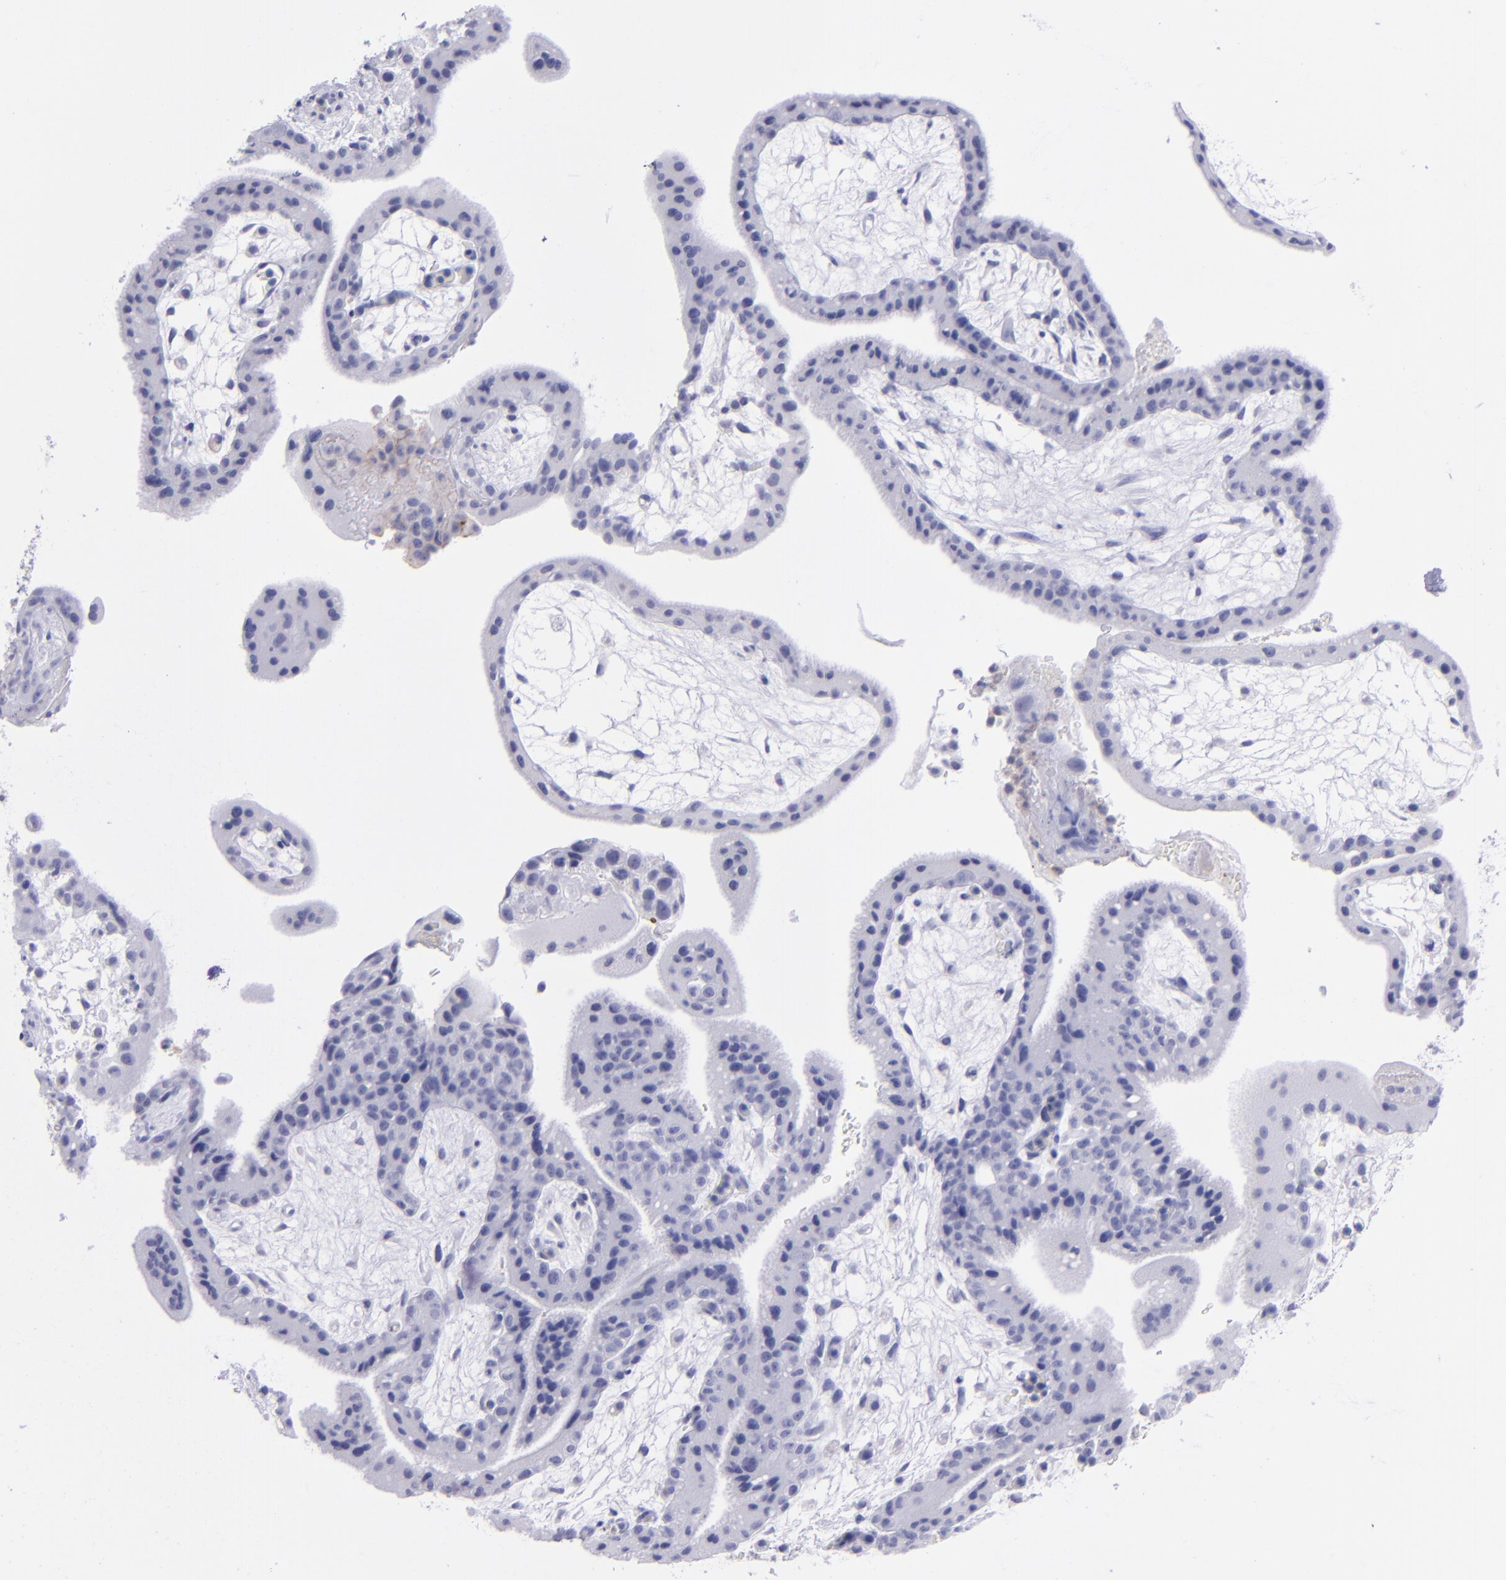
{"staining": {"intensity": "negative", "quantity": "none", "location": "none"}, "tissue": "placenta", "cell_type": "Trophoblastic cells", "image_type": "normal", "snomed": [{"axis": "morphology", "description": "Normal tissue, NOS"}, {"axis": "topography", "description": "Placenta"}], "caption": "Human placenta stained for a protein using immunohistochemistry (IHC) shows no expression in trophoblastic cells.", "gene": "CD37", "patient": {"sex": "female", "age": 35}}